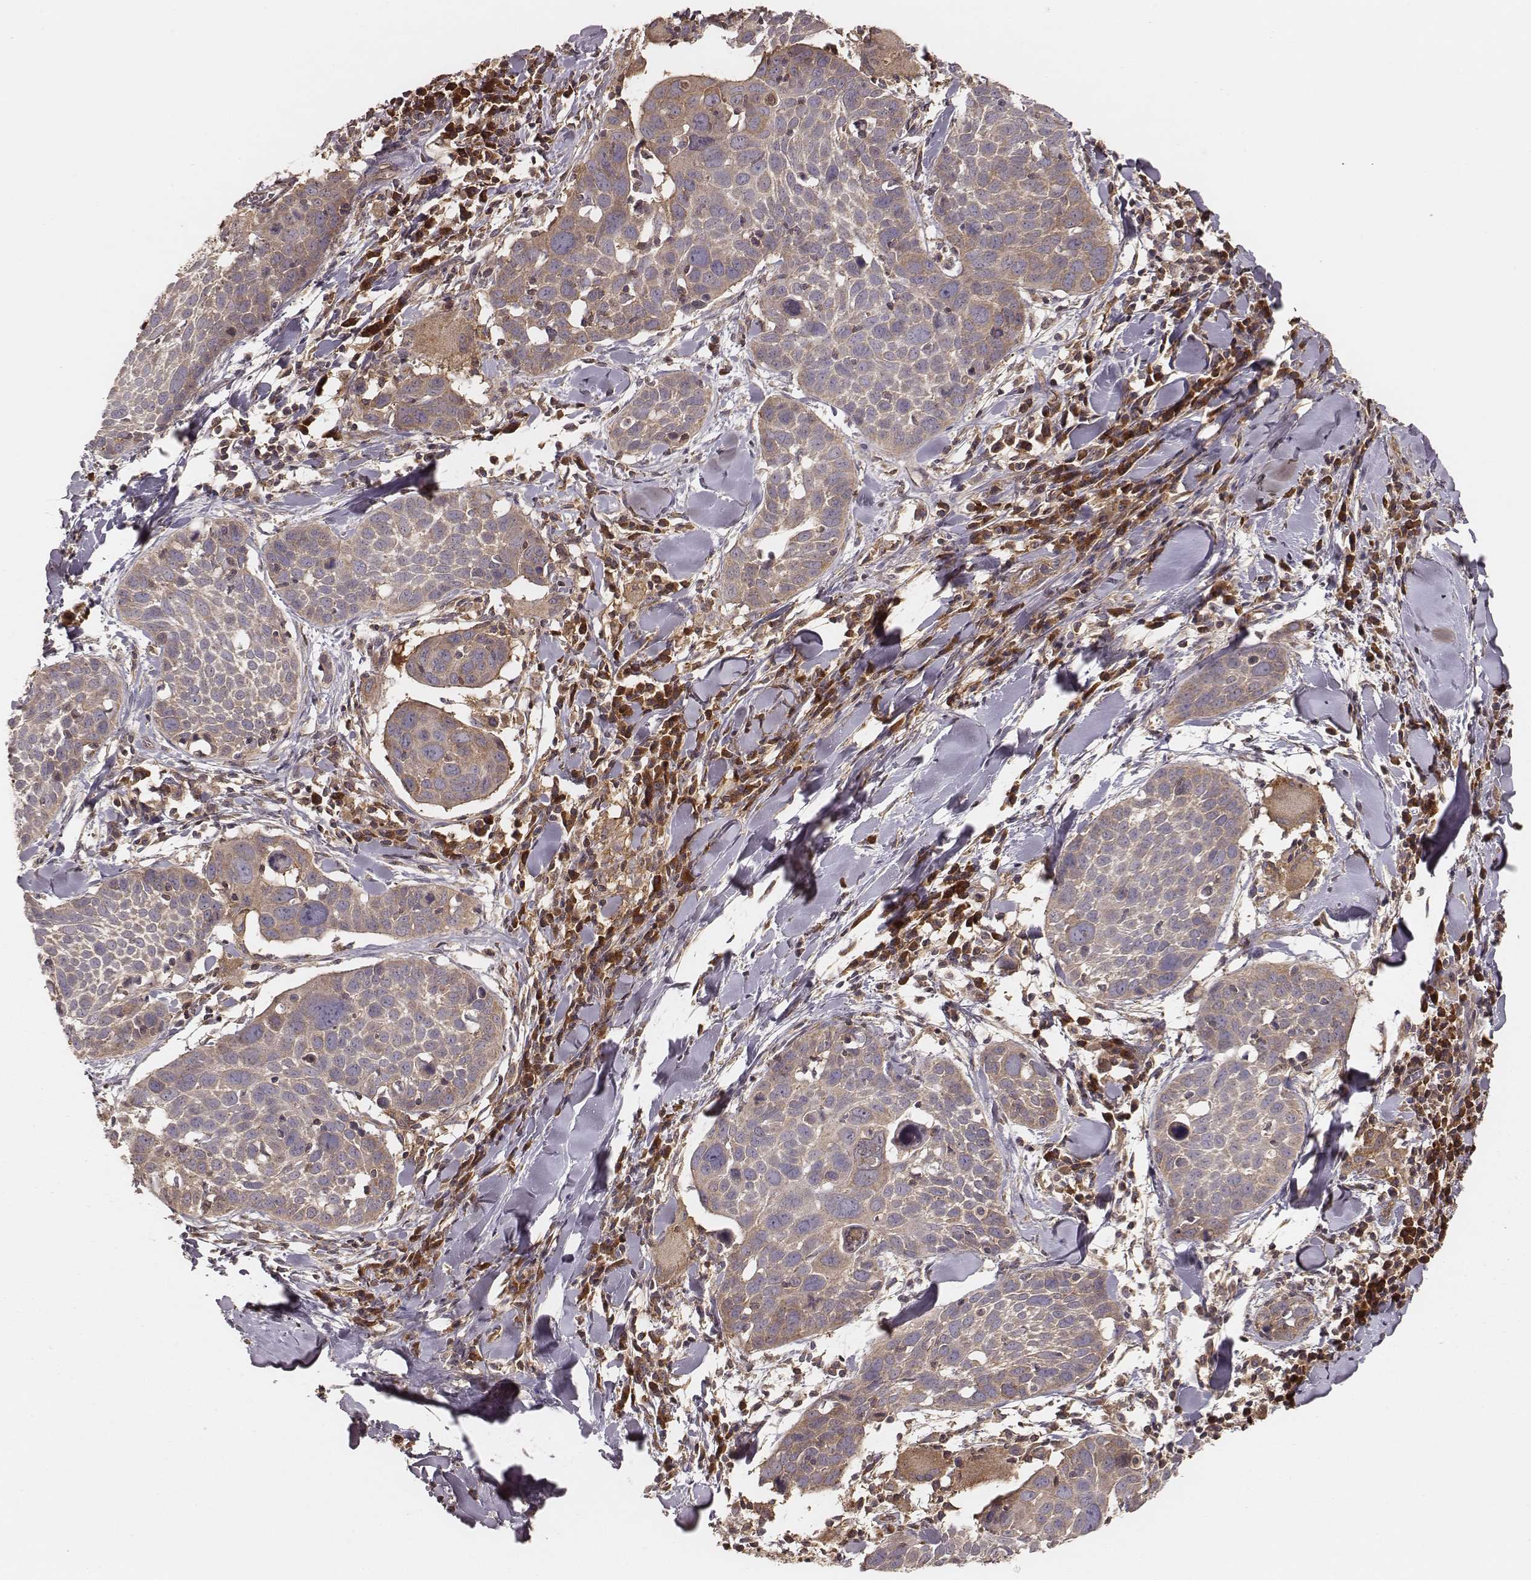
{"staining": {"intensity": "weak", "quantity": "25%-75%", "location": "cytoplasmic/membranous"}, "tissue": "lung cancer", "cell_type": "Tumor cells", "image_type": "cancer", "snomed": [{"axis": "morphology", "description": "Squamous cell carcinoma, NOS"}, {"axis": "topography", "description": "Lung"}], "caption": "Immunohistochemical staining of squamous cell carcinoma (lung) demonstrates low levels of weak cytoplasmic/membranous protein expression in about 25%-75% of tumor cells.", "gene": "CARS1", "patient": {"sex": "male", "age": 57}}